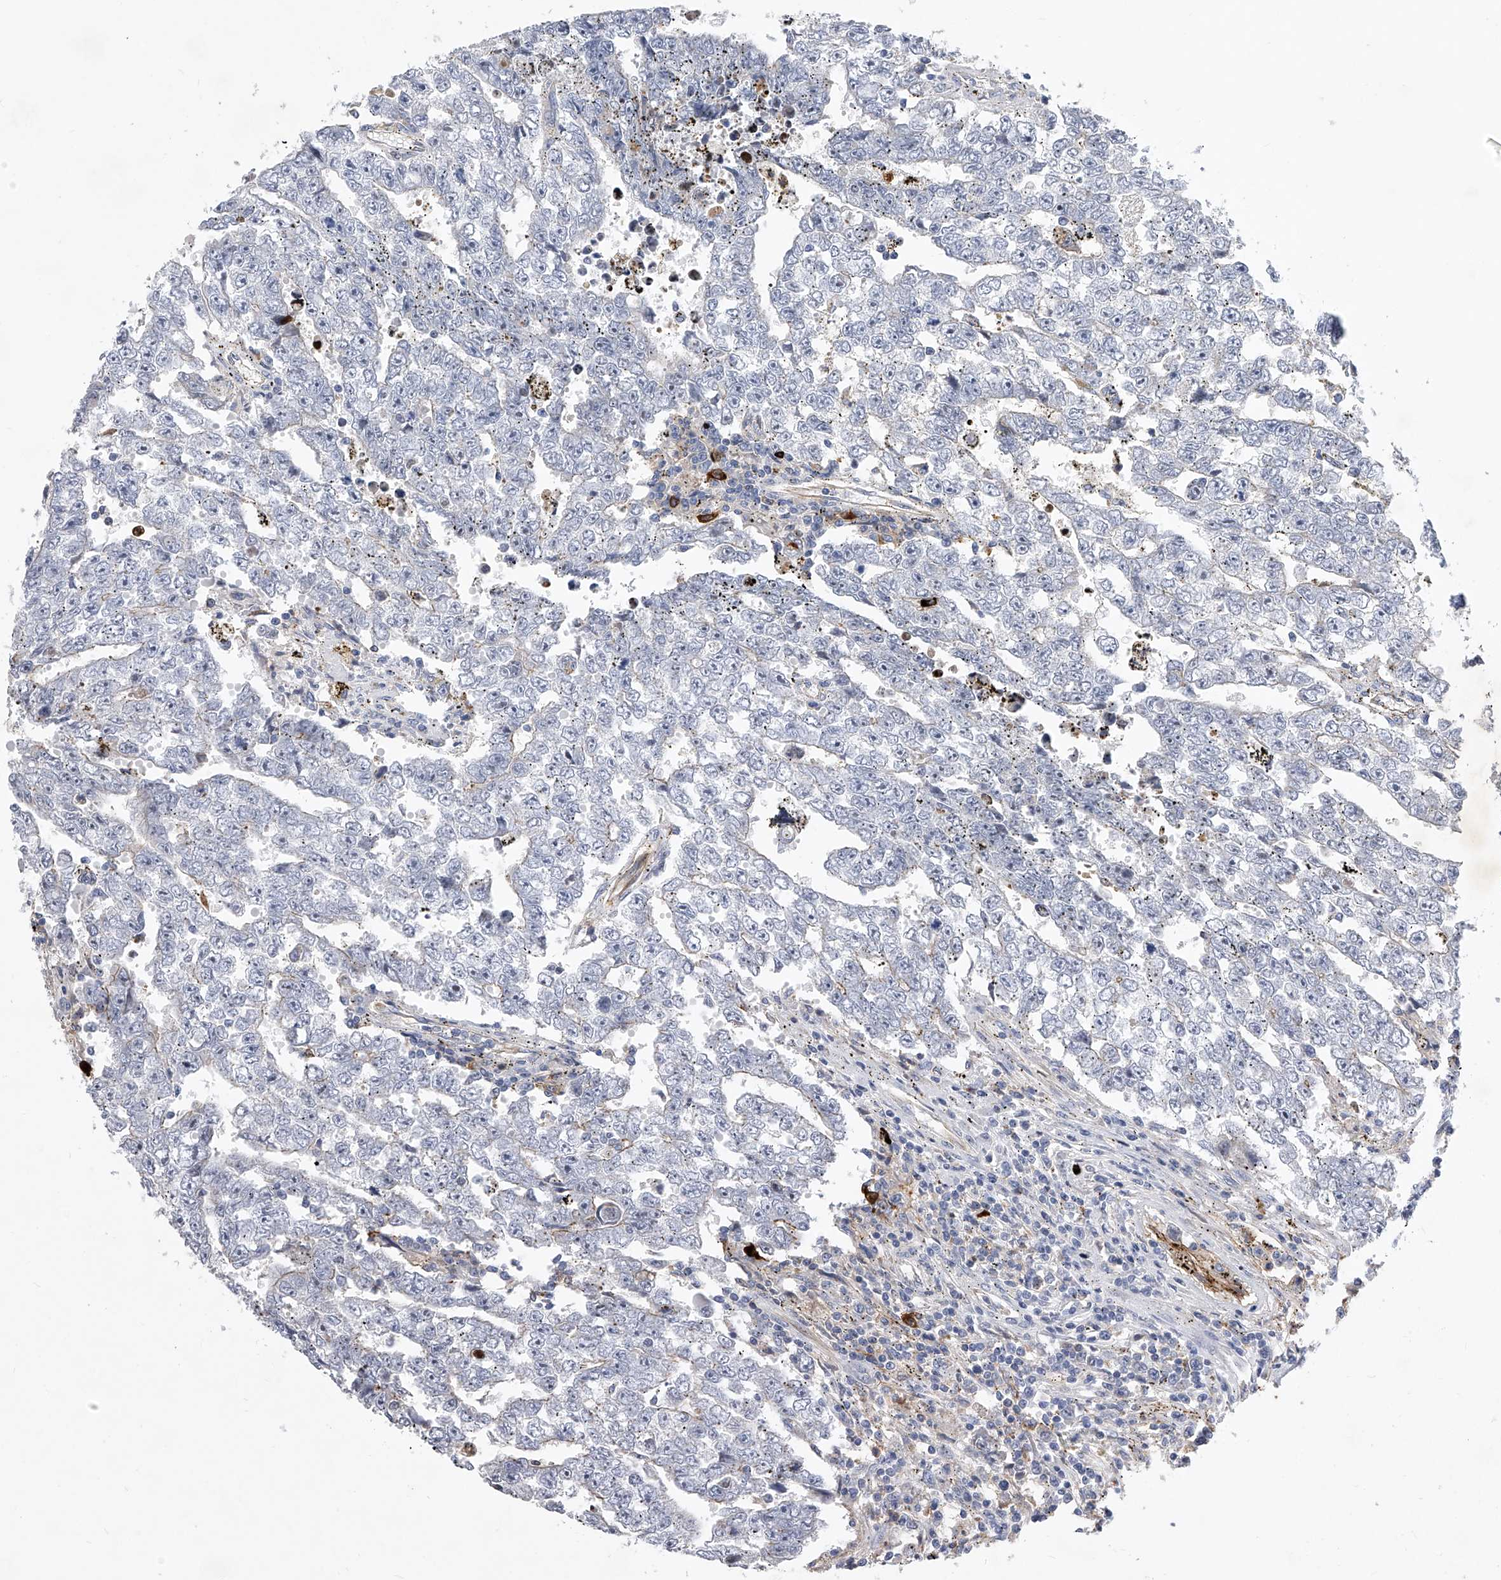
{"staining": {"intensity": "negative", "quantity": "none", "location": "none"}, "tissue": "testis cancer", "cell_type": "Tumor cells", "image_type": "cancer", "snomed": [{"axis": "morphology", "description": "Carcinoma, Embryonal, NOS"}, {"axis": "topography", "description": "Testis"}], "caption": "This photomicrograph is of embryonal carcinoma (testis) stained with immunohistochemistry to label a protein in brown with the nuclei are counter-stained blue. There is no expression in tumor cells.", "gene": "MINDY4", "patient": {"sex": "male", "age": 25}}